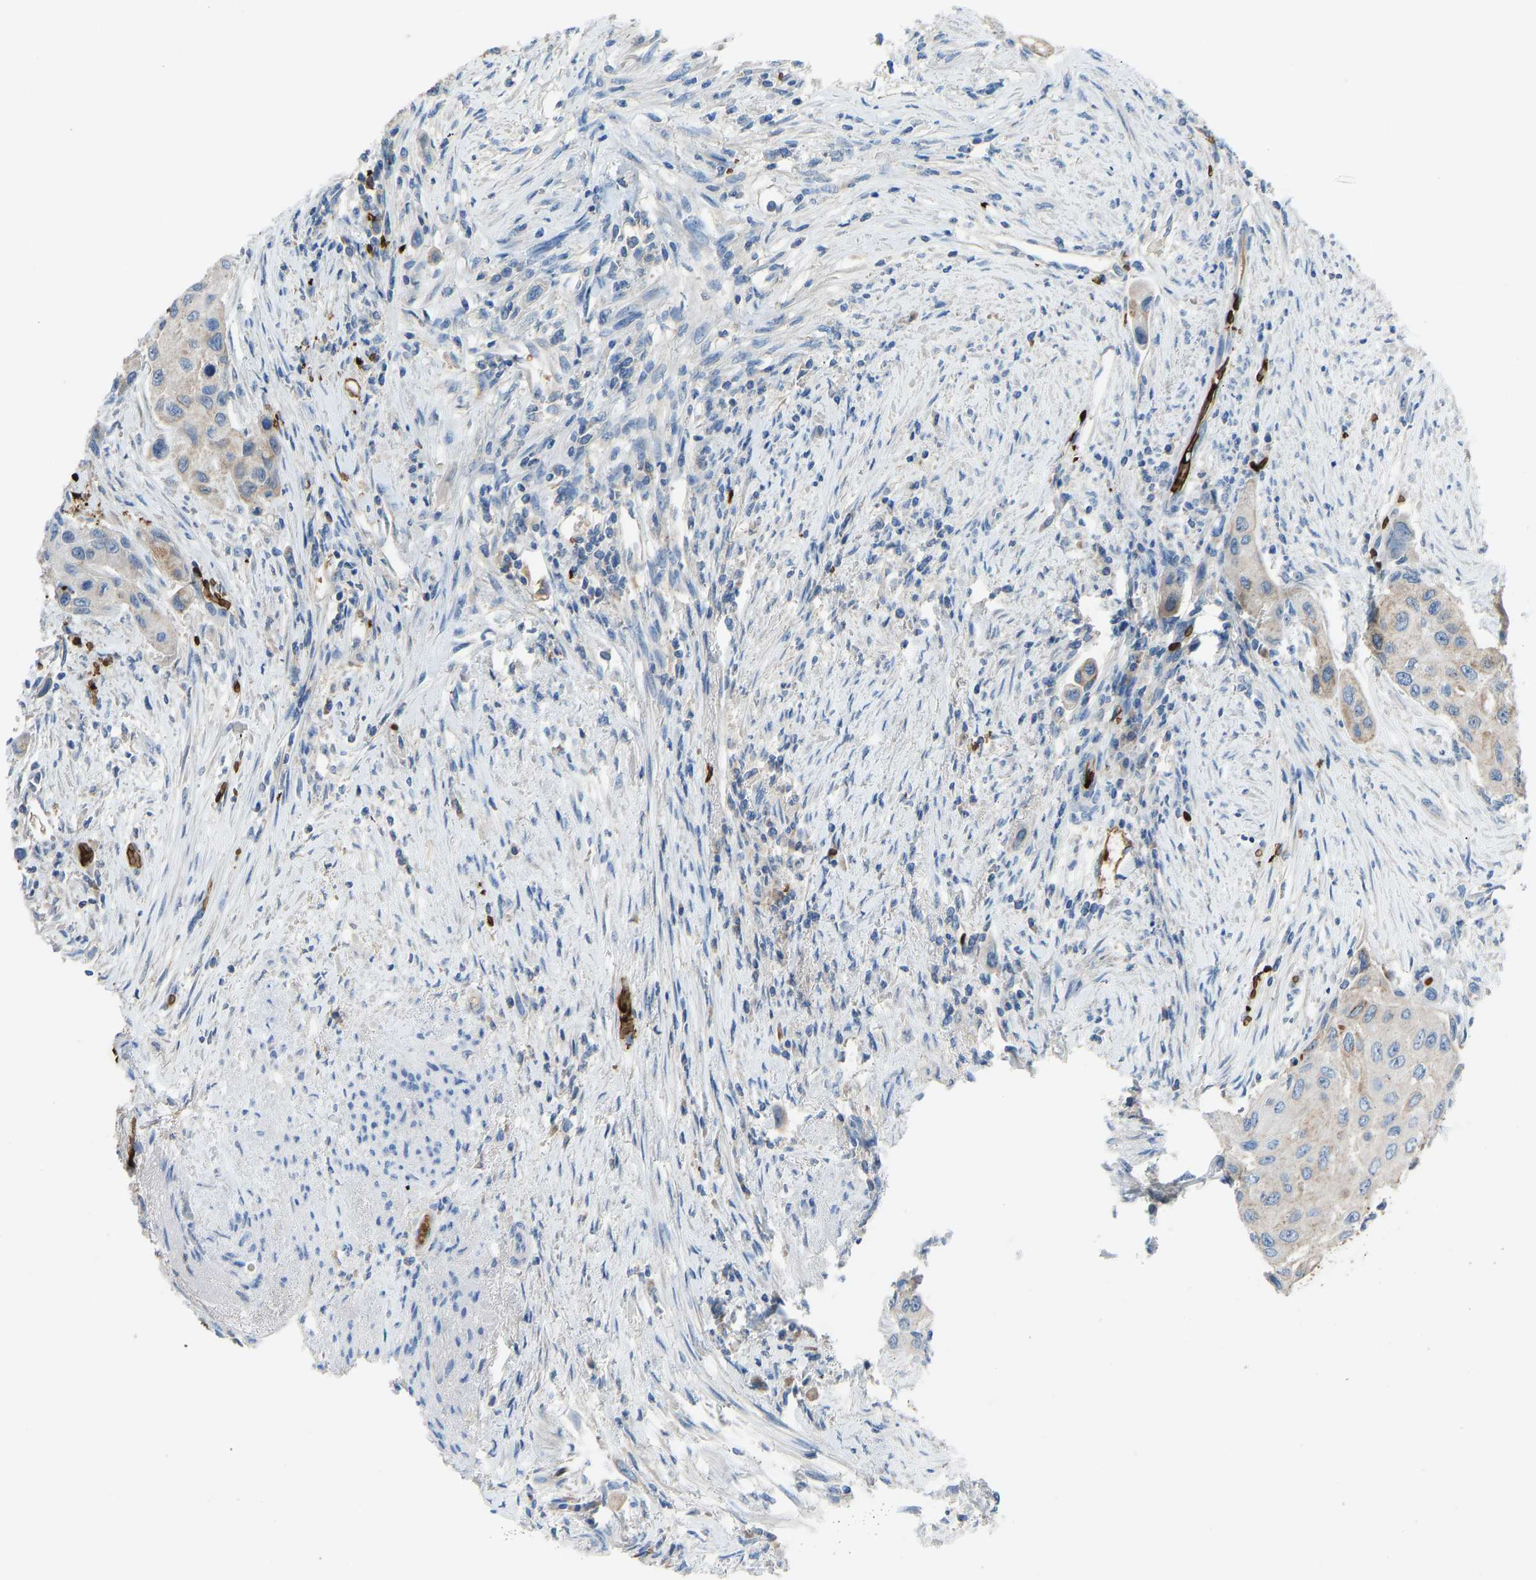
{"staining": {"intensity": "weak", "quantity": "<25%", "location": "cytoplasmic/membranous"}, "tissue": "urothelial cancer", "cell_type": "Tumor cells", "image_type": "cancer", "snomed": [{"axis": "morphology", "description": "Urothelial carcinoma, High grade"}, {"axis": "topography", "description": "Urinary bladder"}], "caption": "A high-resolution photomicrograph shows IHC staining of urothelial cancer, which exhibits no significant positivity in tumor cells. Nuclei are stained in blue.", "gene": "PIGS", "patient": {"sex": "female", "age": 56}}